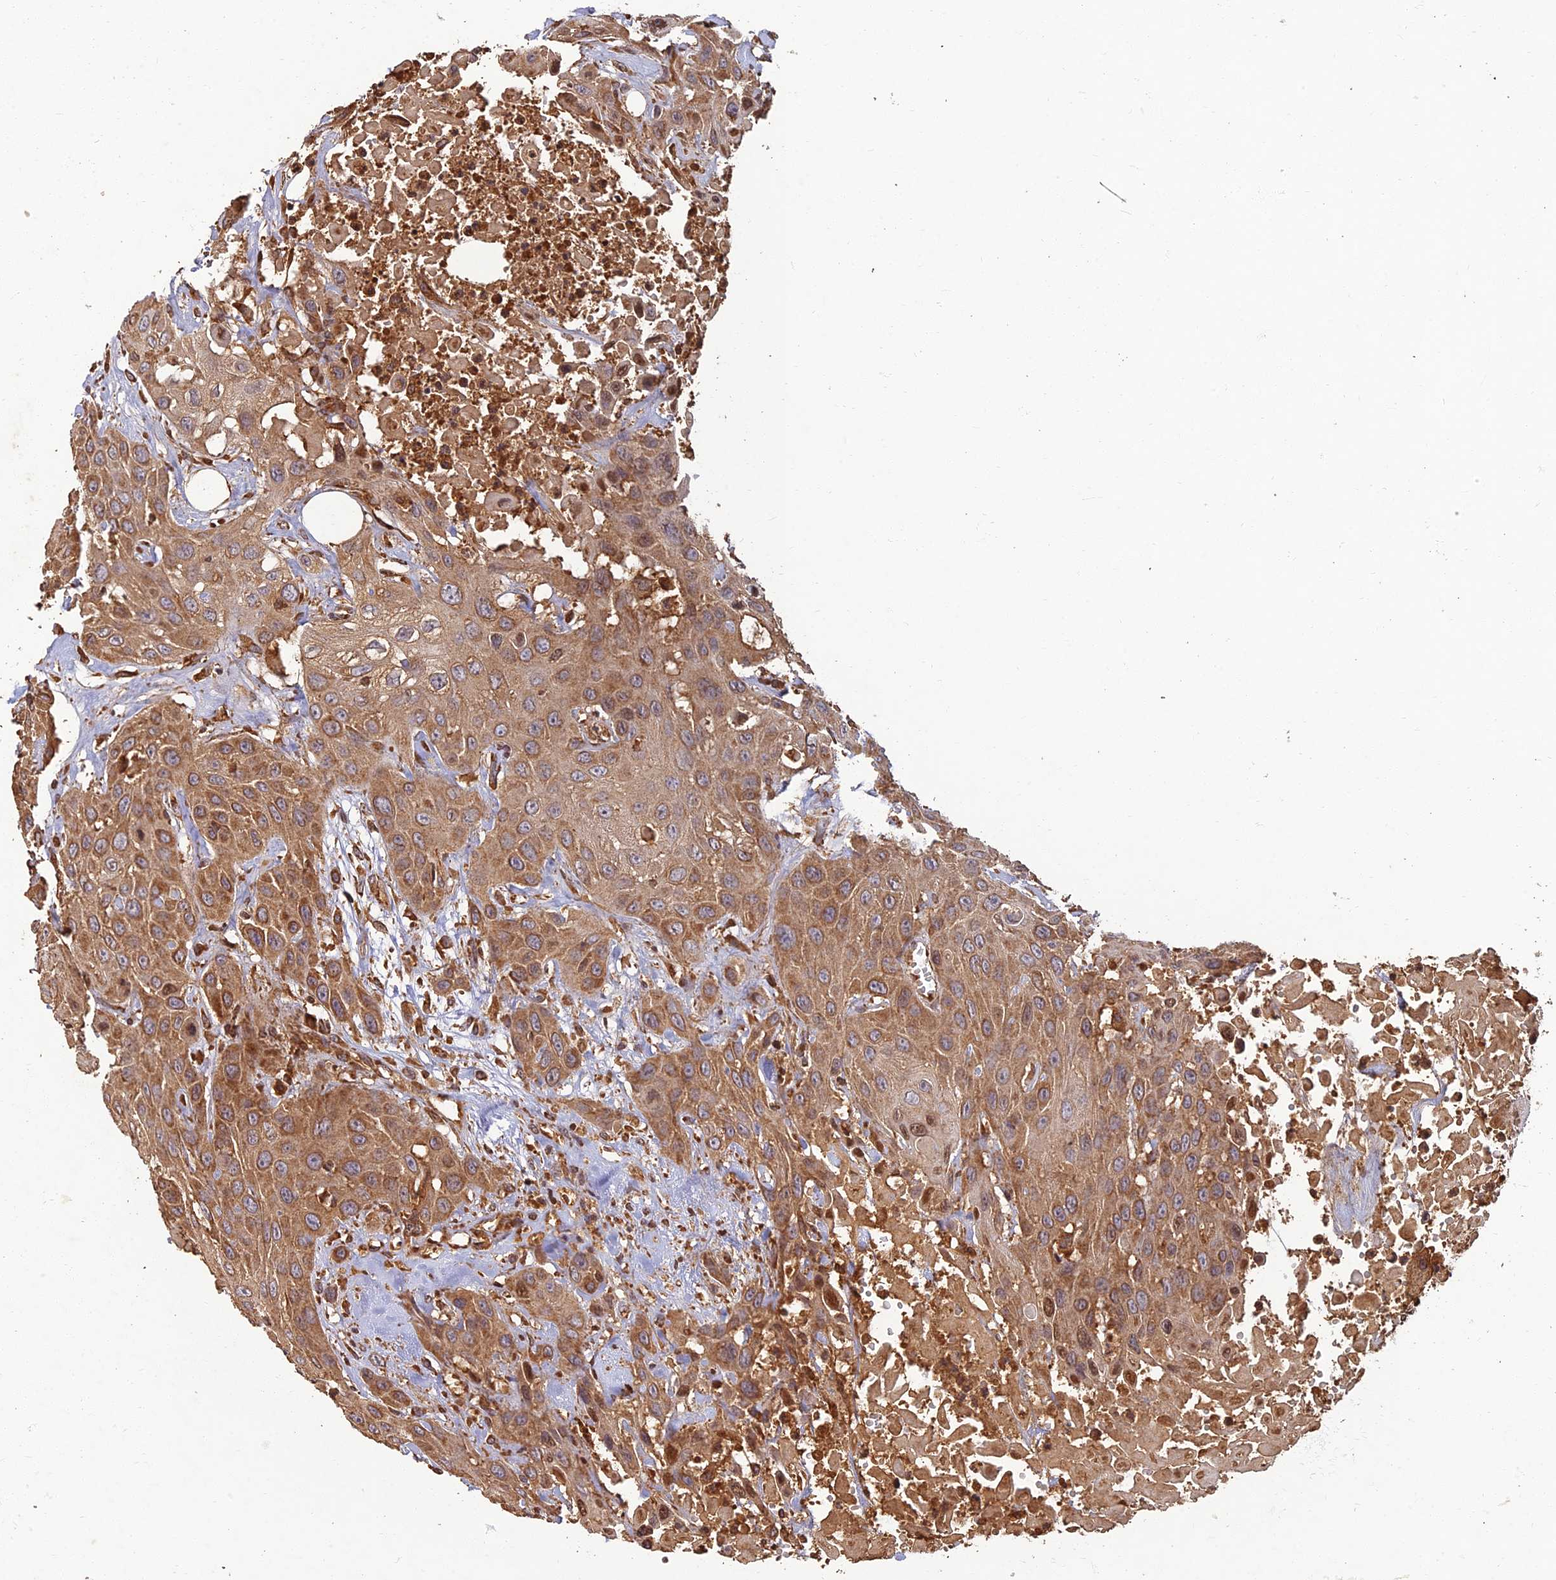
{"staining": {"intensity": "moderate", "quantity": ">75%", "location": "cytoplasmic/membranous"}, "tissue": "head and neck cancer", "cell_type": "Tumor cells", "image_type": "cancer", "snomed": [{"axis": "morphology", "description": "Squamous cell carcinoma, NOS"}, {"axis": "topography", "description": "Head-Neck"}], "caption": "A photomicrograph of head and neck cancer stained for a protein demonstrates moderate cytoplasmic/membranous brown staining in tumor cells. (DAB (3,3'-diaminobenzidine) IHC with brightfield microscopy, high magnification).", "gene": "CORO1C", "patient": {"sex": "male", "age": 81}}